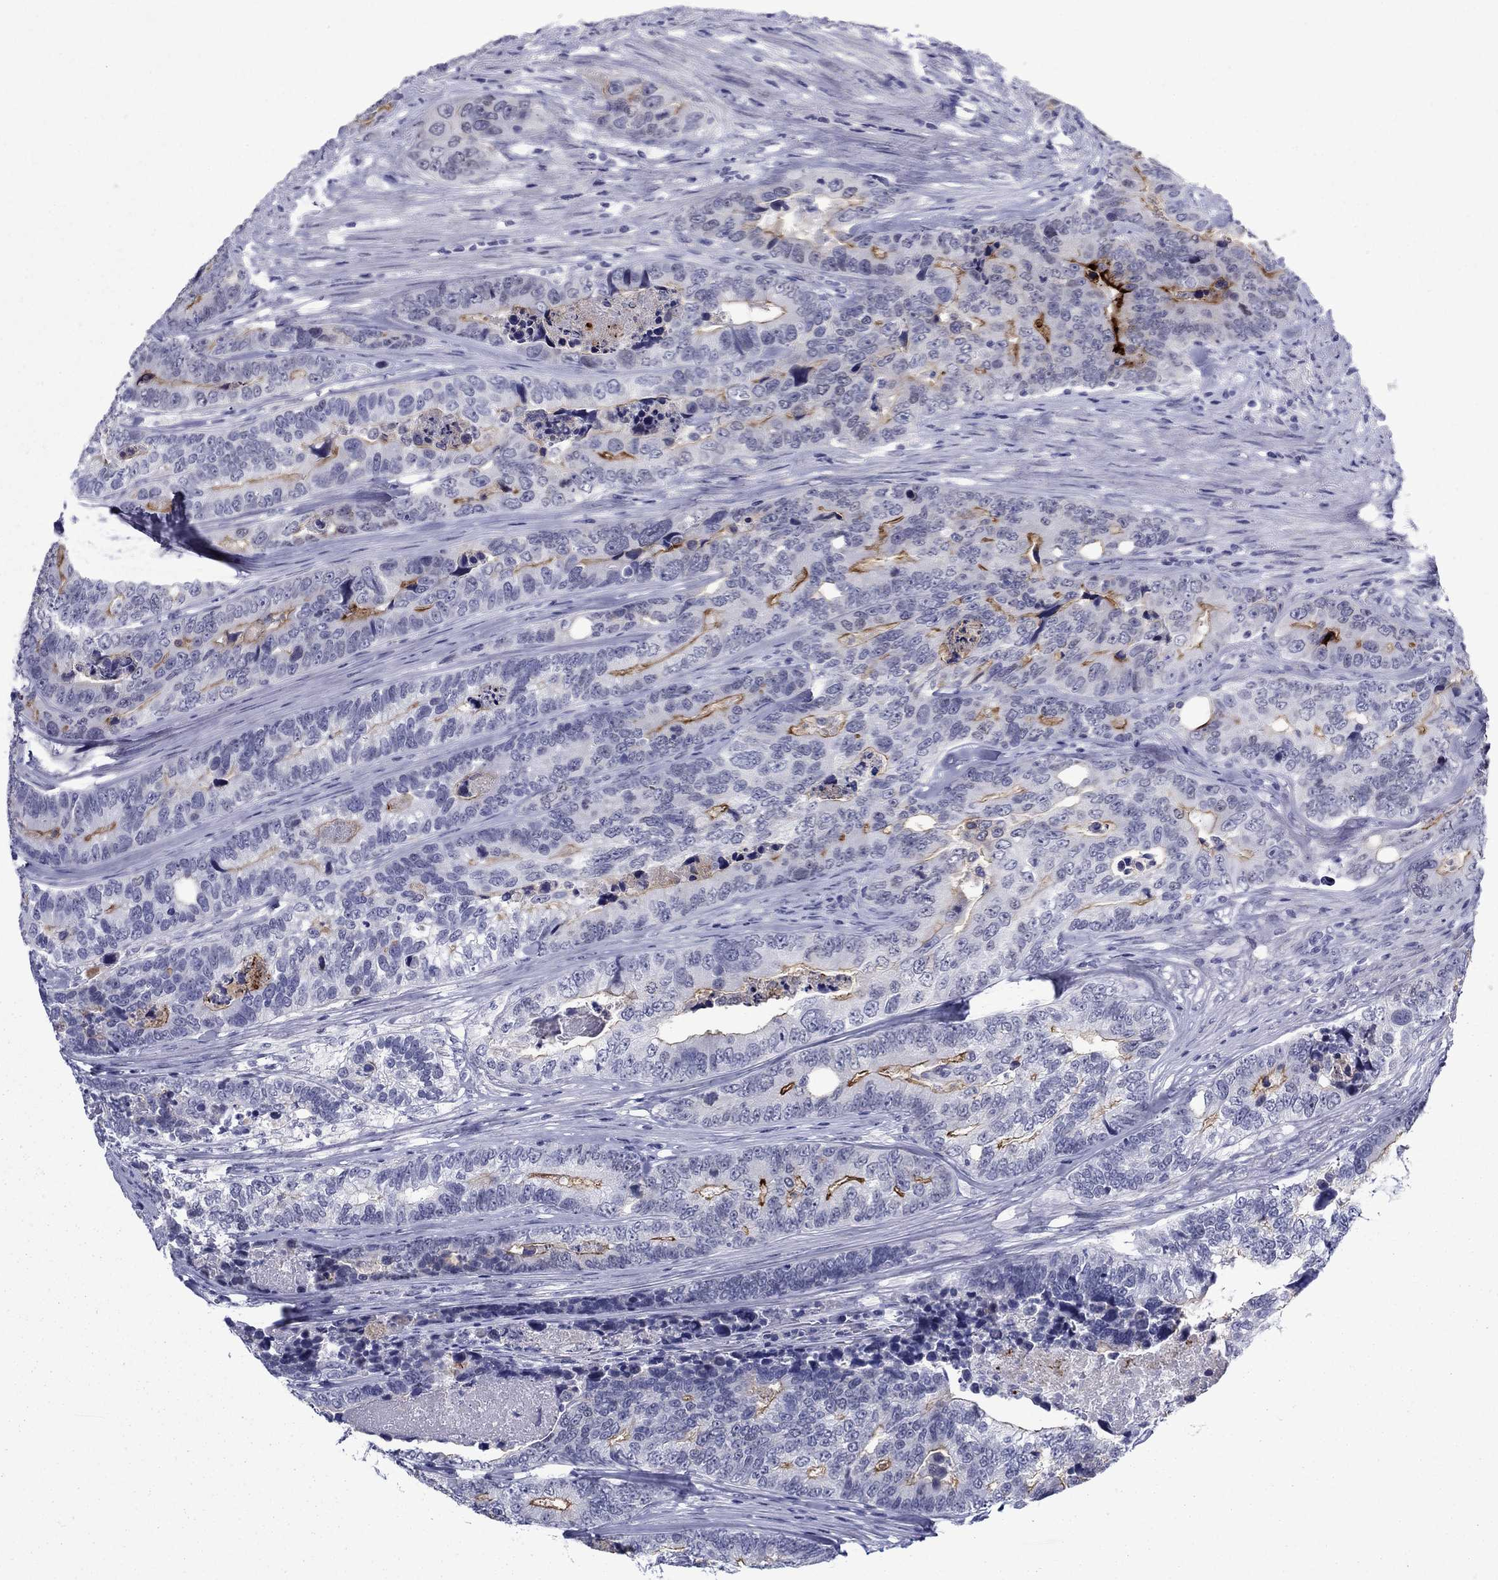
{"staining": {"intensity": "strong", "quantity": "<25%", "location": "cytoplasmic/membranous"}, "tissue": "colorectal cancer", "cell_type": "Tumor cells", "image_type": "cancer", "snomed": [{"axis": "morphology", "description": "Adenocarcinoma, NOS"}, {"axis": "topography", "description": "Colon"}], "caption": "Immunohistochemical staining of human colorectal cancer displays medium levels of strong cytoplasmic/membranous positivity in approximately <25% of tumor cells.", "gene": "C4orf19", "patient": {"sex": "female", "age": 72}}